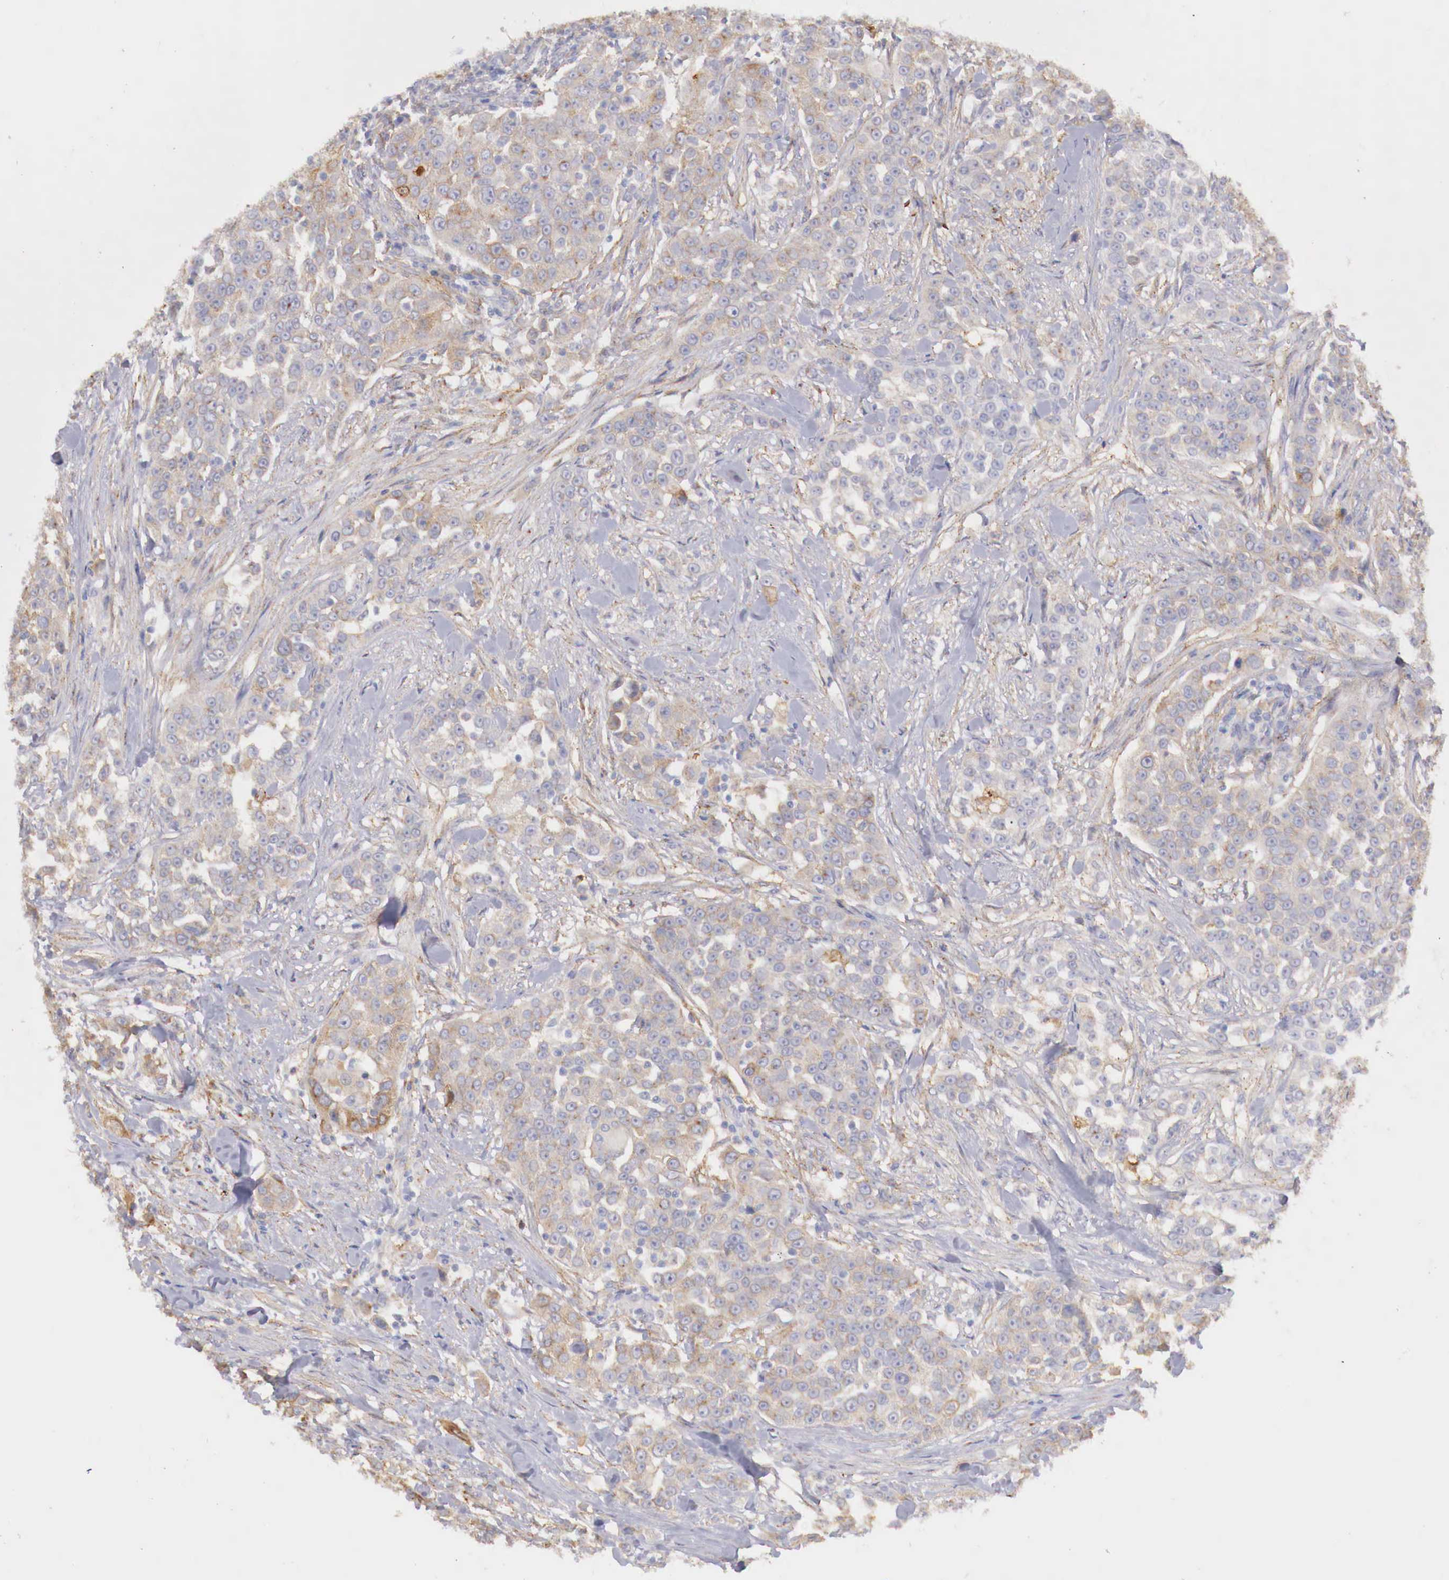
{"staining": {"intensity": "weak", "quantity": ">75%", "location": "cytoplasmic/membranous"}, "tissue": "urothelial cancer", "cell_type": "Tumor cells", "image_type": "cancer", "snomed": [{"axis": "morphology", "description": "Urothelial carcinoma, High grade"}, {"axis": "topography", "description": "Urinary bladder"}], "caption": "DAB (3,3'-diaminobenzidine) immunohistochemical staining of human high-grade urothelial carcinoma demonstrates weak cytoplasmic/membranous protein positivity in about >75% of tumor cells. (IHC, brightfield microscopy, high magnification).", "gene": "KLHDC7B", "patient": {"sex": "female", "age": 80}}